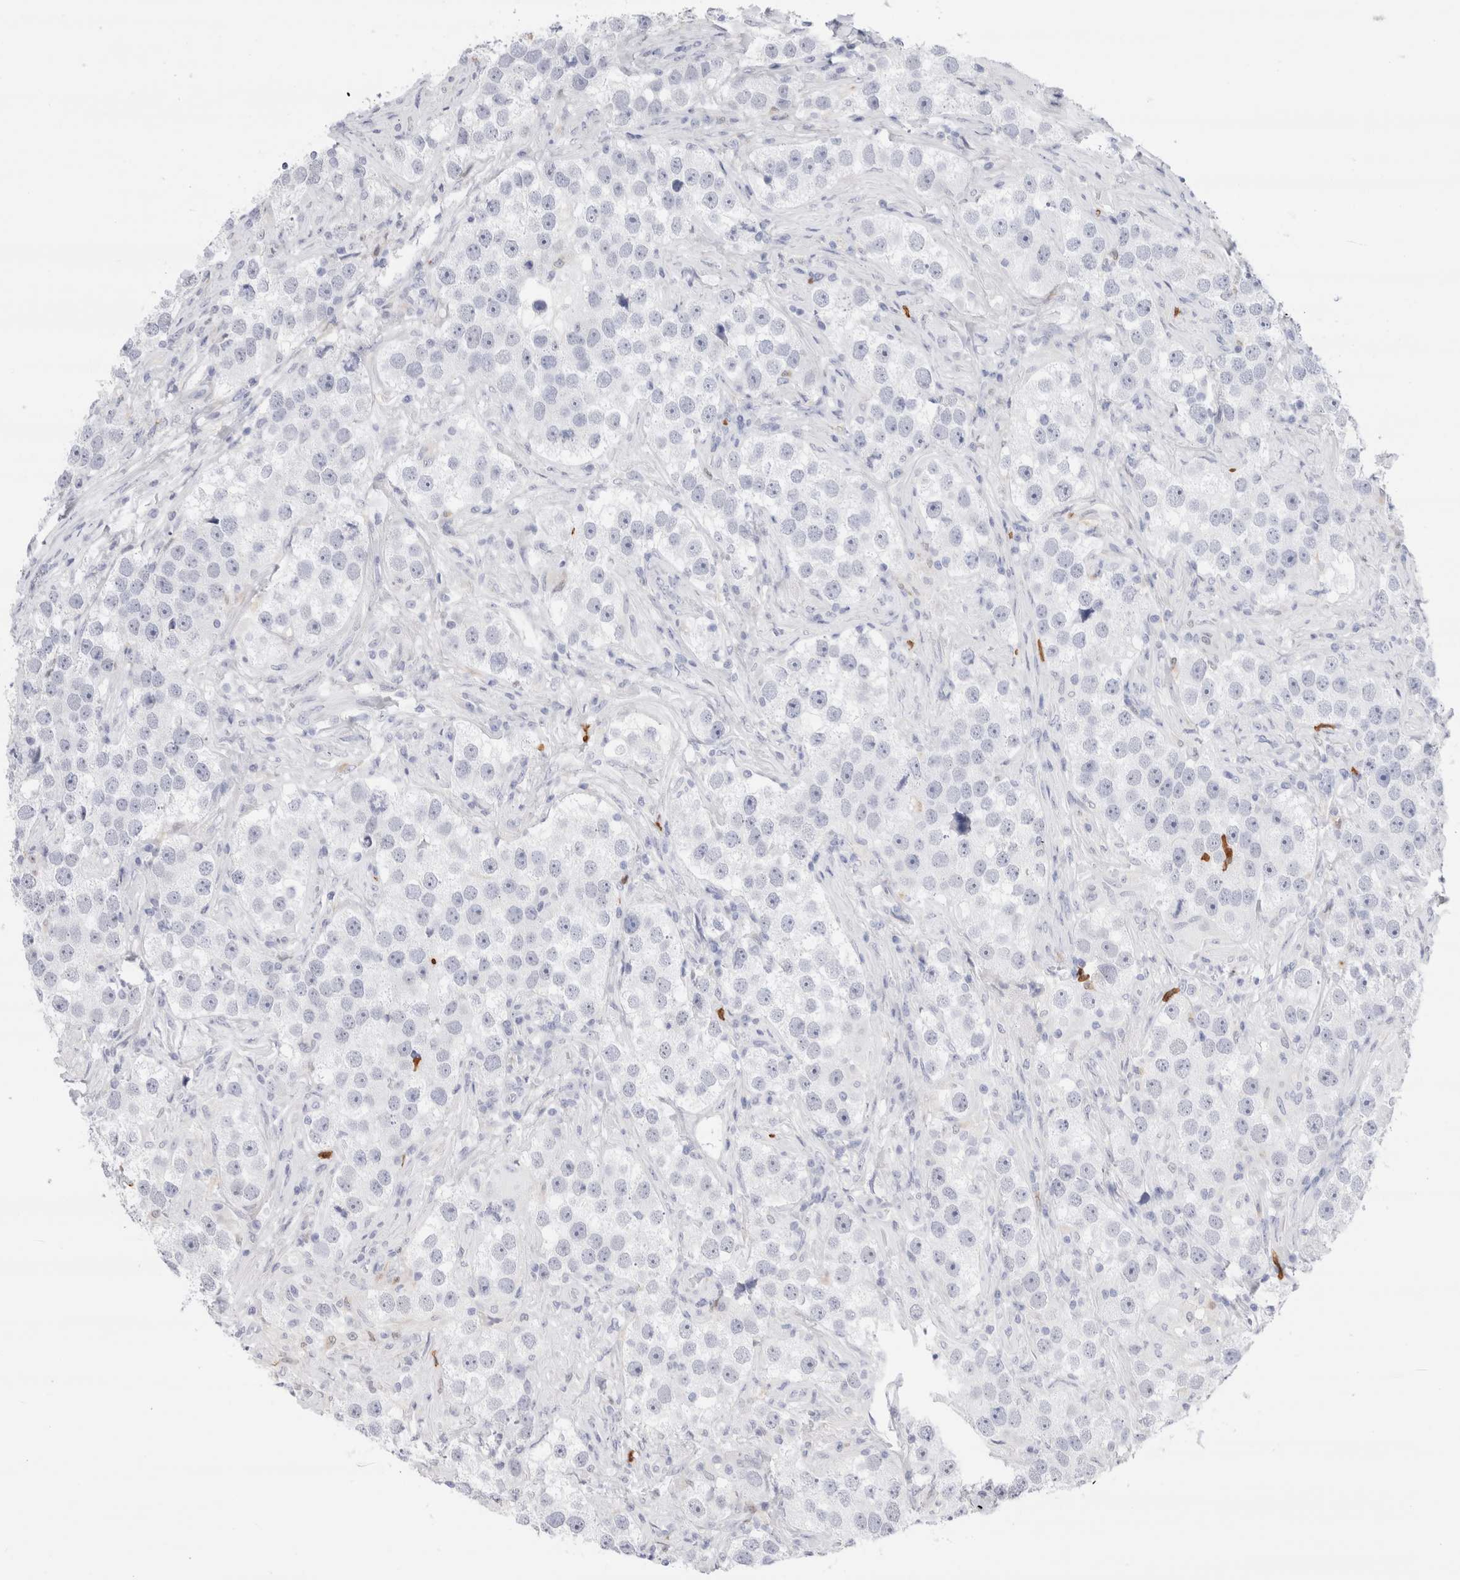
{"staining": {"intensity": "negative", "quantity": "none", "location": "none"}, "tissue": "testis cancer", "cell_type": "Tumor cells", "image_type": "cancer", "snomed": [{"axis": "morphology", "description": "Seminoma, NOS"}, {"axis": "topography", "description": "Testis"}], "caption": "Tumor cells show no significant protein staining in seminoma (testis).", "gene": "SLC10A5", "patient": {"sex": "male", "age": 49}}